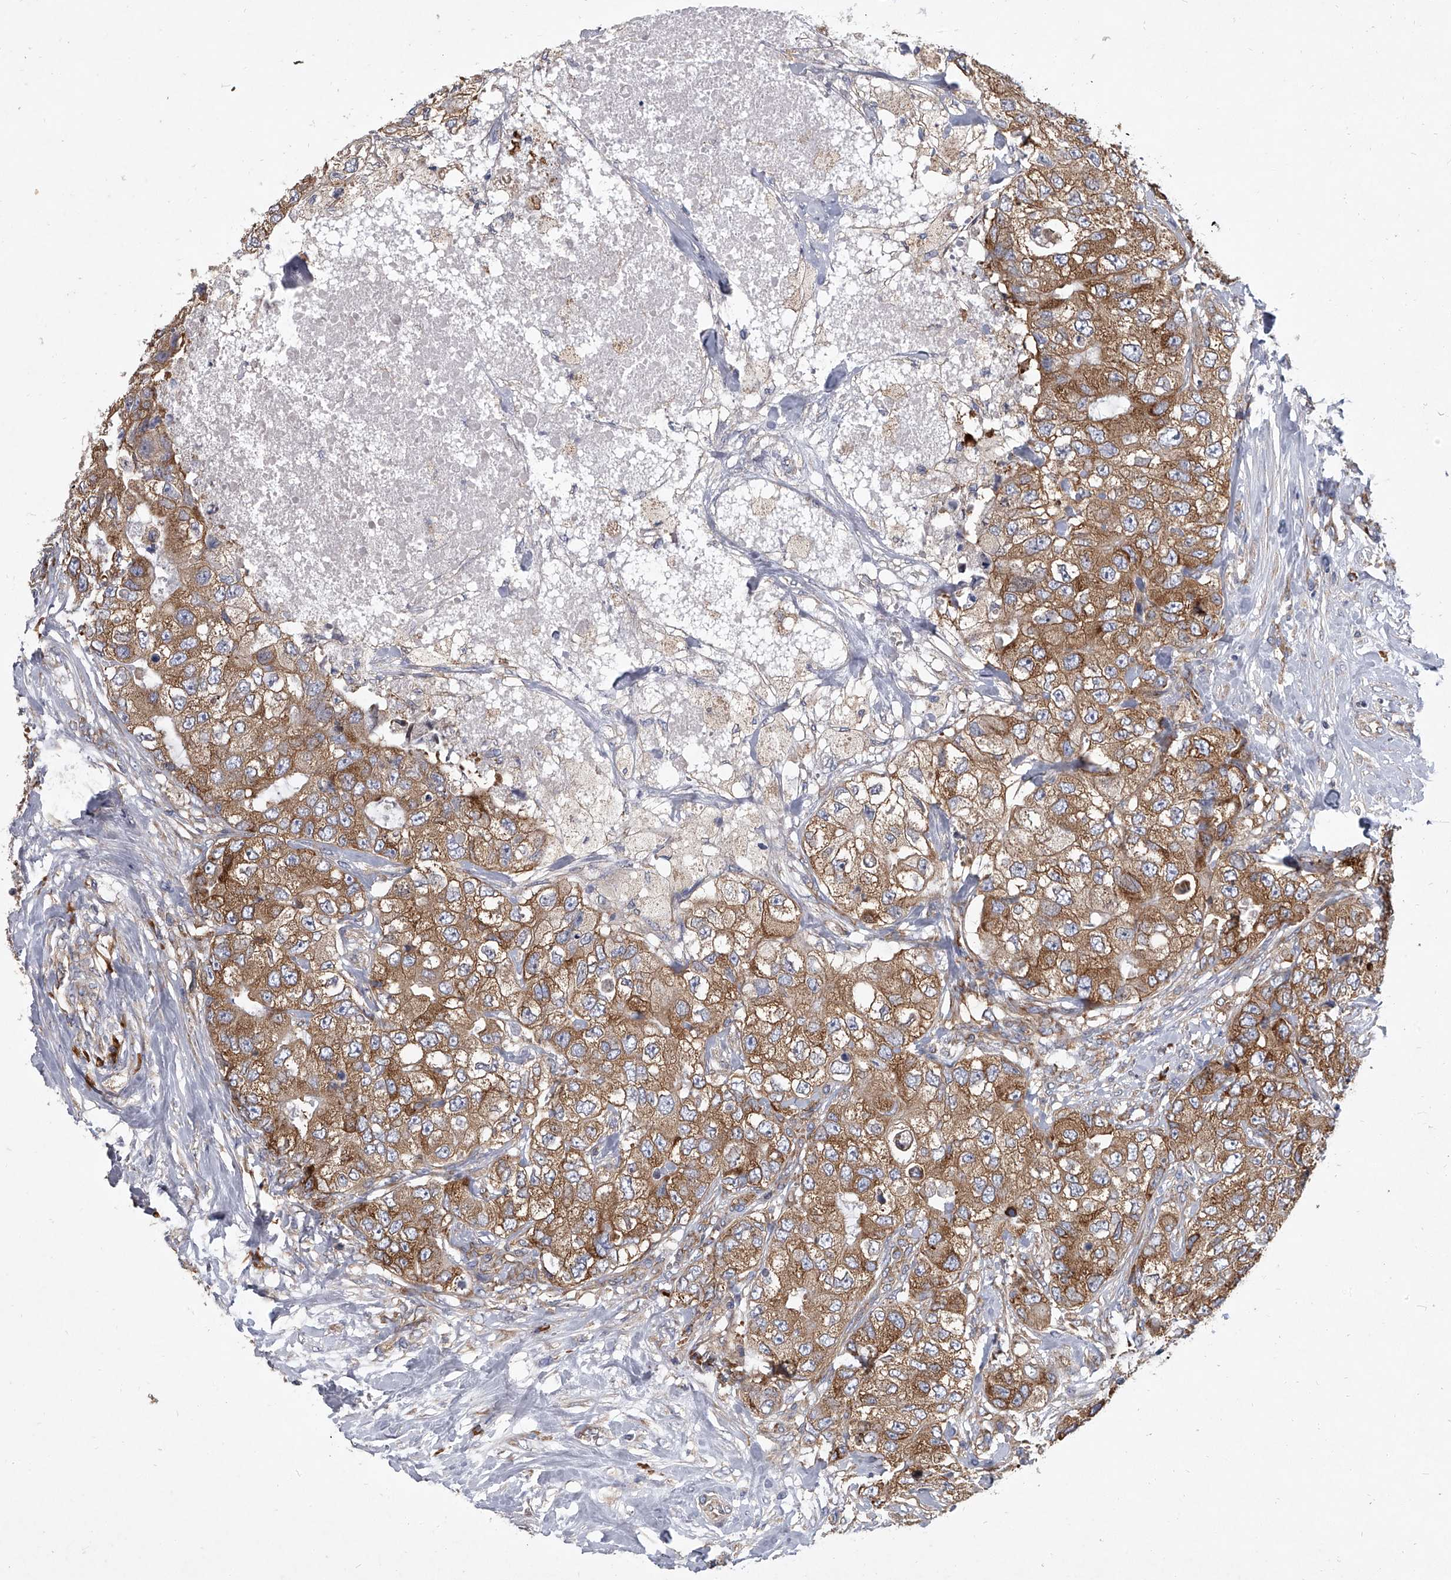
{"staining": {"intensity": "moderate", "quantity": ">75%", "location": "cytoplasmic/membranous"}, "tissue": "breast cancer", "cell_type": "Tumor cells", "image_type": "cancer", "snomed": [{"axis": "morphology", "description": "Duct carcinoma"}, {"axis": "topography", "description": "Breast"}], "caption": "The image displays staining of breast cancer (invasive ductal carcinoma), revealing moderate cytoplasmic/membranous protein expression (brown color) within tumor cells. The staining is performed using DAB brown chromogen to label protein expression. The nuclei are counter-stained blue using hematoxylin.", "gene": "EIF2S2", "patient": {"sex": "female", "age": 62}}